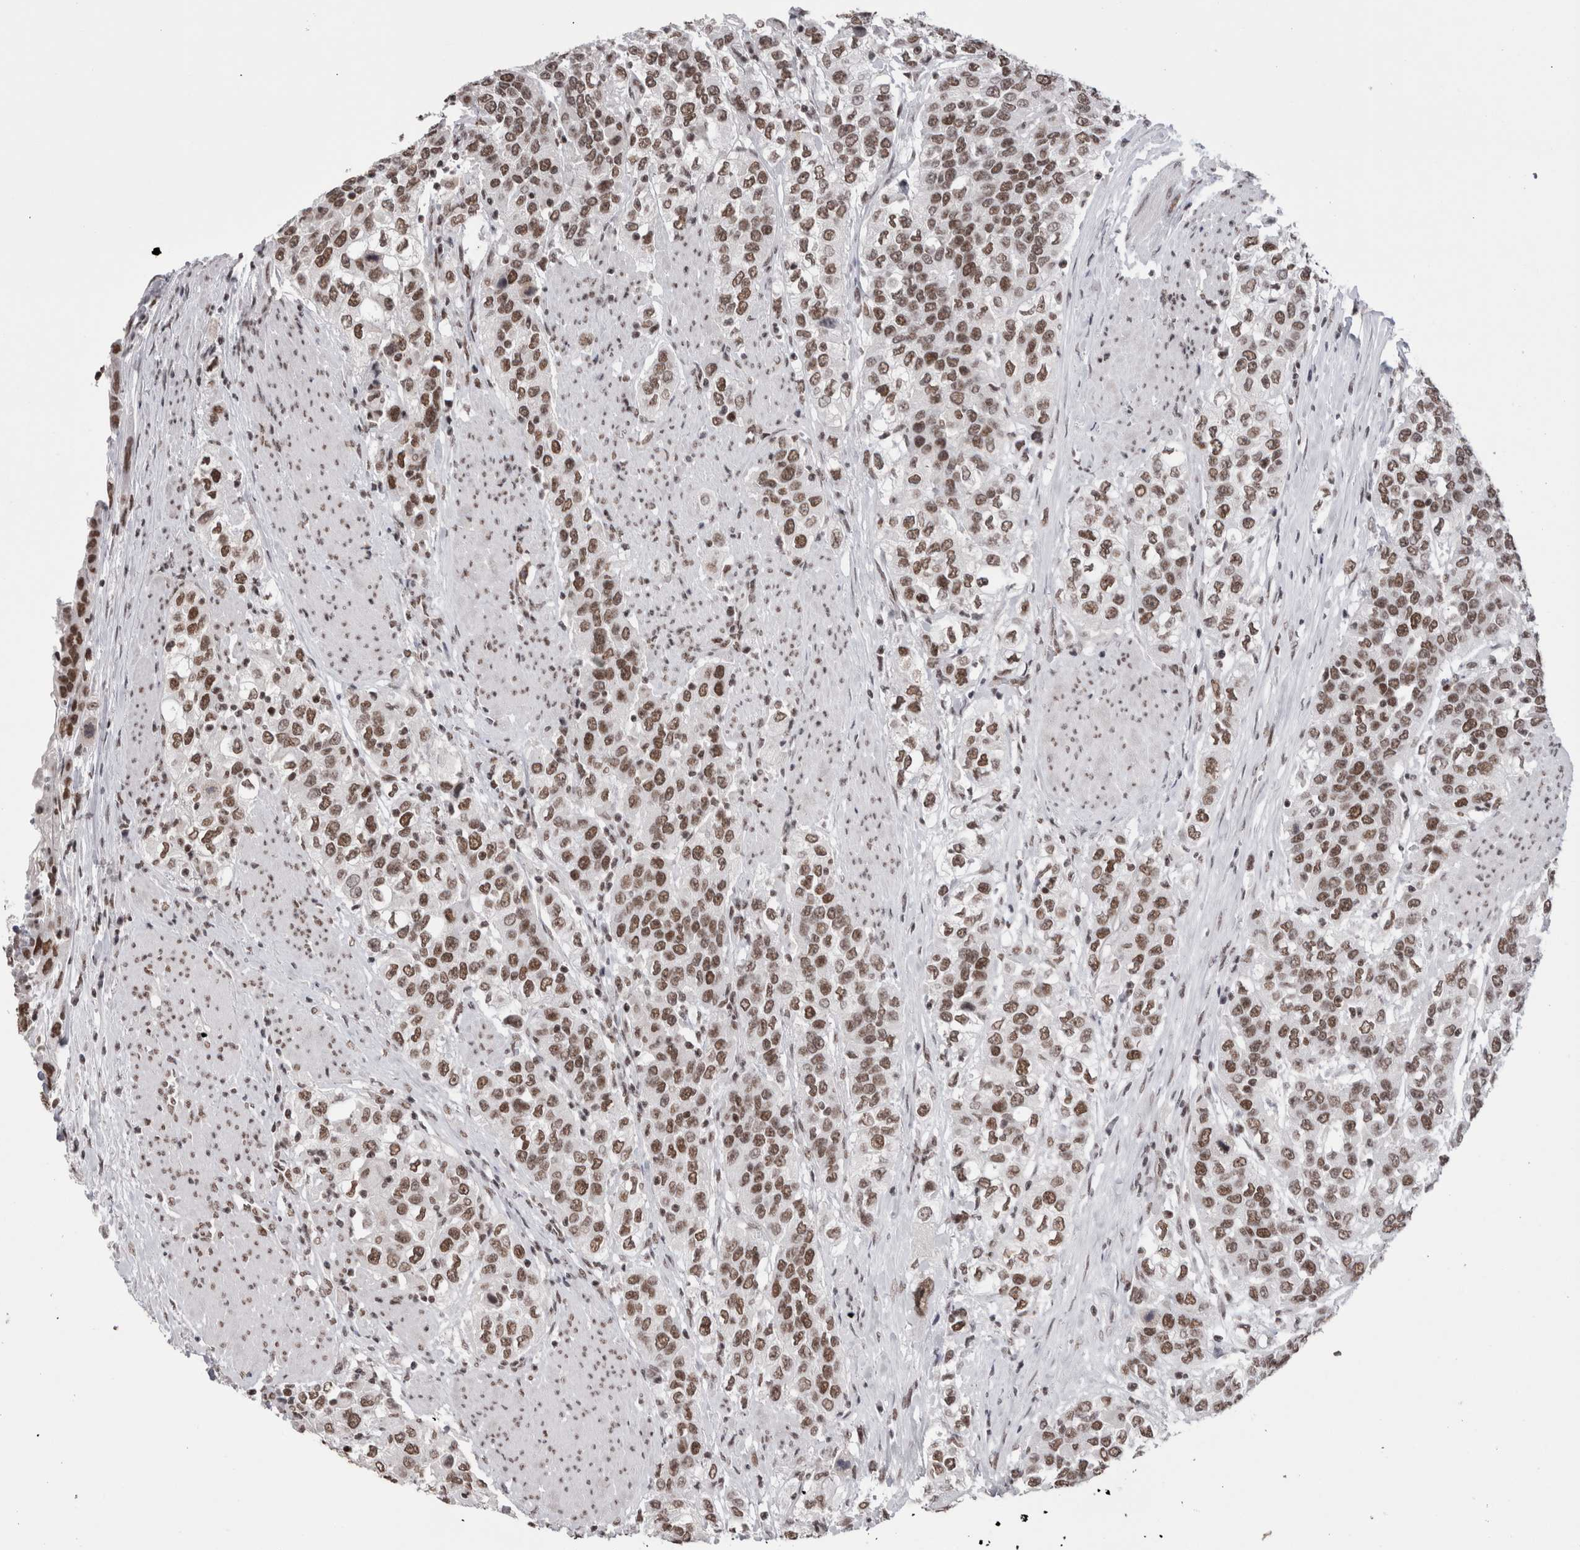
{"staining": {"intensity": "moderate", "quantity": ">75%", "location": "nuclear"}, "tissue": "urothelial cancer", "cell_type": "Tumor cells", "image_type": "cancer", "snomed": [{"axis": "morphology", "description": "Urothelial carcinoma, High grade"}, {"axis": "topography", "description": "Urinary bladder"}], "caption": "The image displays a brown stain indicating the presence of a protein in the nuclear of tumor cells in urothelial carcinoma (high-grade). (IHC, brightfield microscopy, high magnification).", "gene": "SMC1A", "patient": {"sex": "female", "age": 80}}